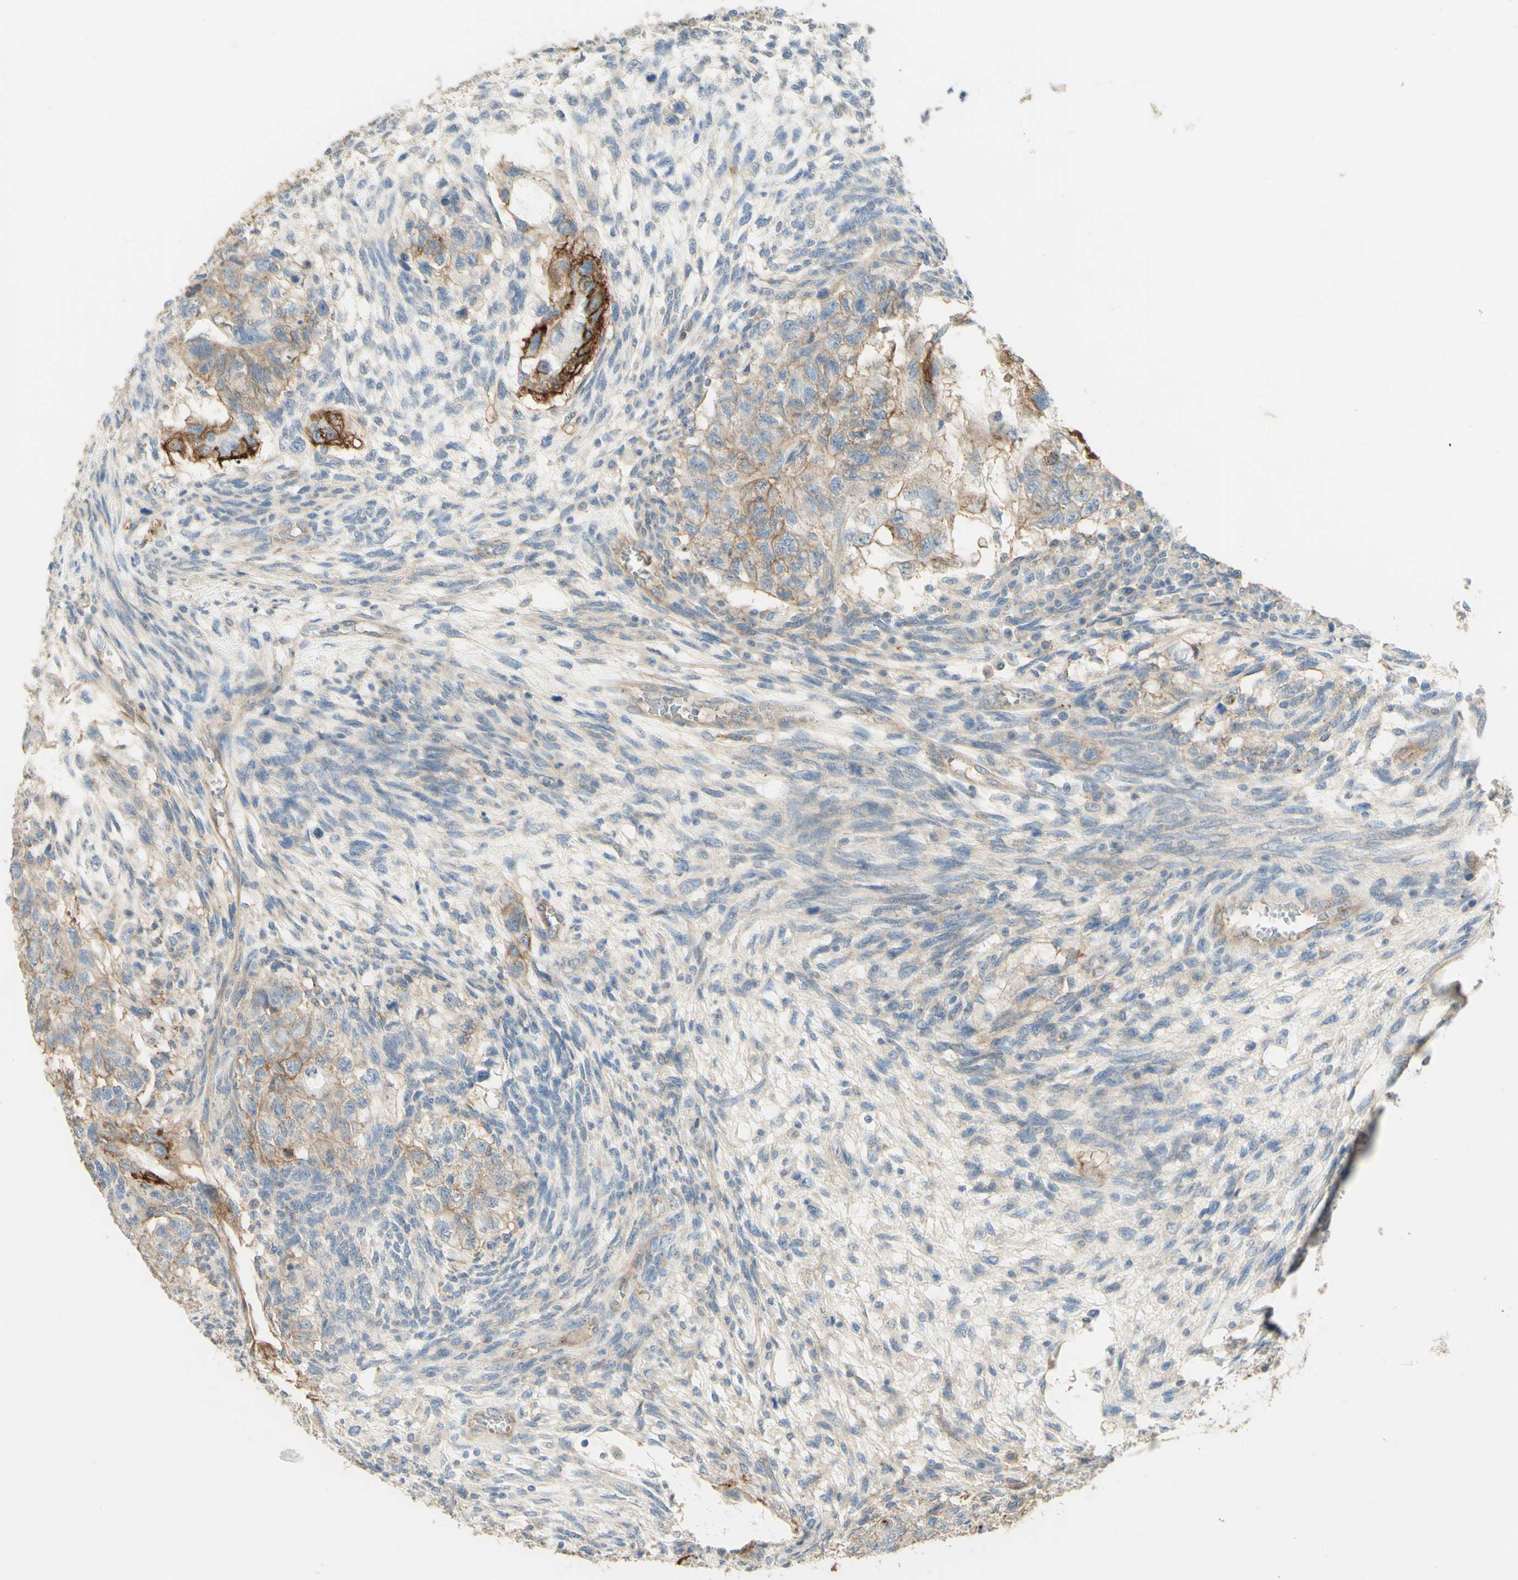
{"staining": {"intensity": "moderate", "quantity": "<25%", "location": "cytoplasmic/membranous"}, "tissue": "testis cancer", "cell_type": "Tumor cells", "image_type": "cancer", "snomed": [{"axis": "morphology", "description": "Normal tissue, NOS"}, {"axis": "morphology", "description": "Carcinoma, Embryonal, NOS"}, {"axis": "topography", "description": "Testis"}], "caption": "Immunohistochemistry micrograph of neoplastic tissue: testis cancer stained using immunohistochemistry (IHC) displays low levels of moderate protein expression localized specifically in the cytoplasmic/membranous of tumor cells, appearing as a cytoplasmic/membranous brown color.", "gene": "RNF149", "patient": {"sex": "male", "age": 36}}